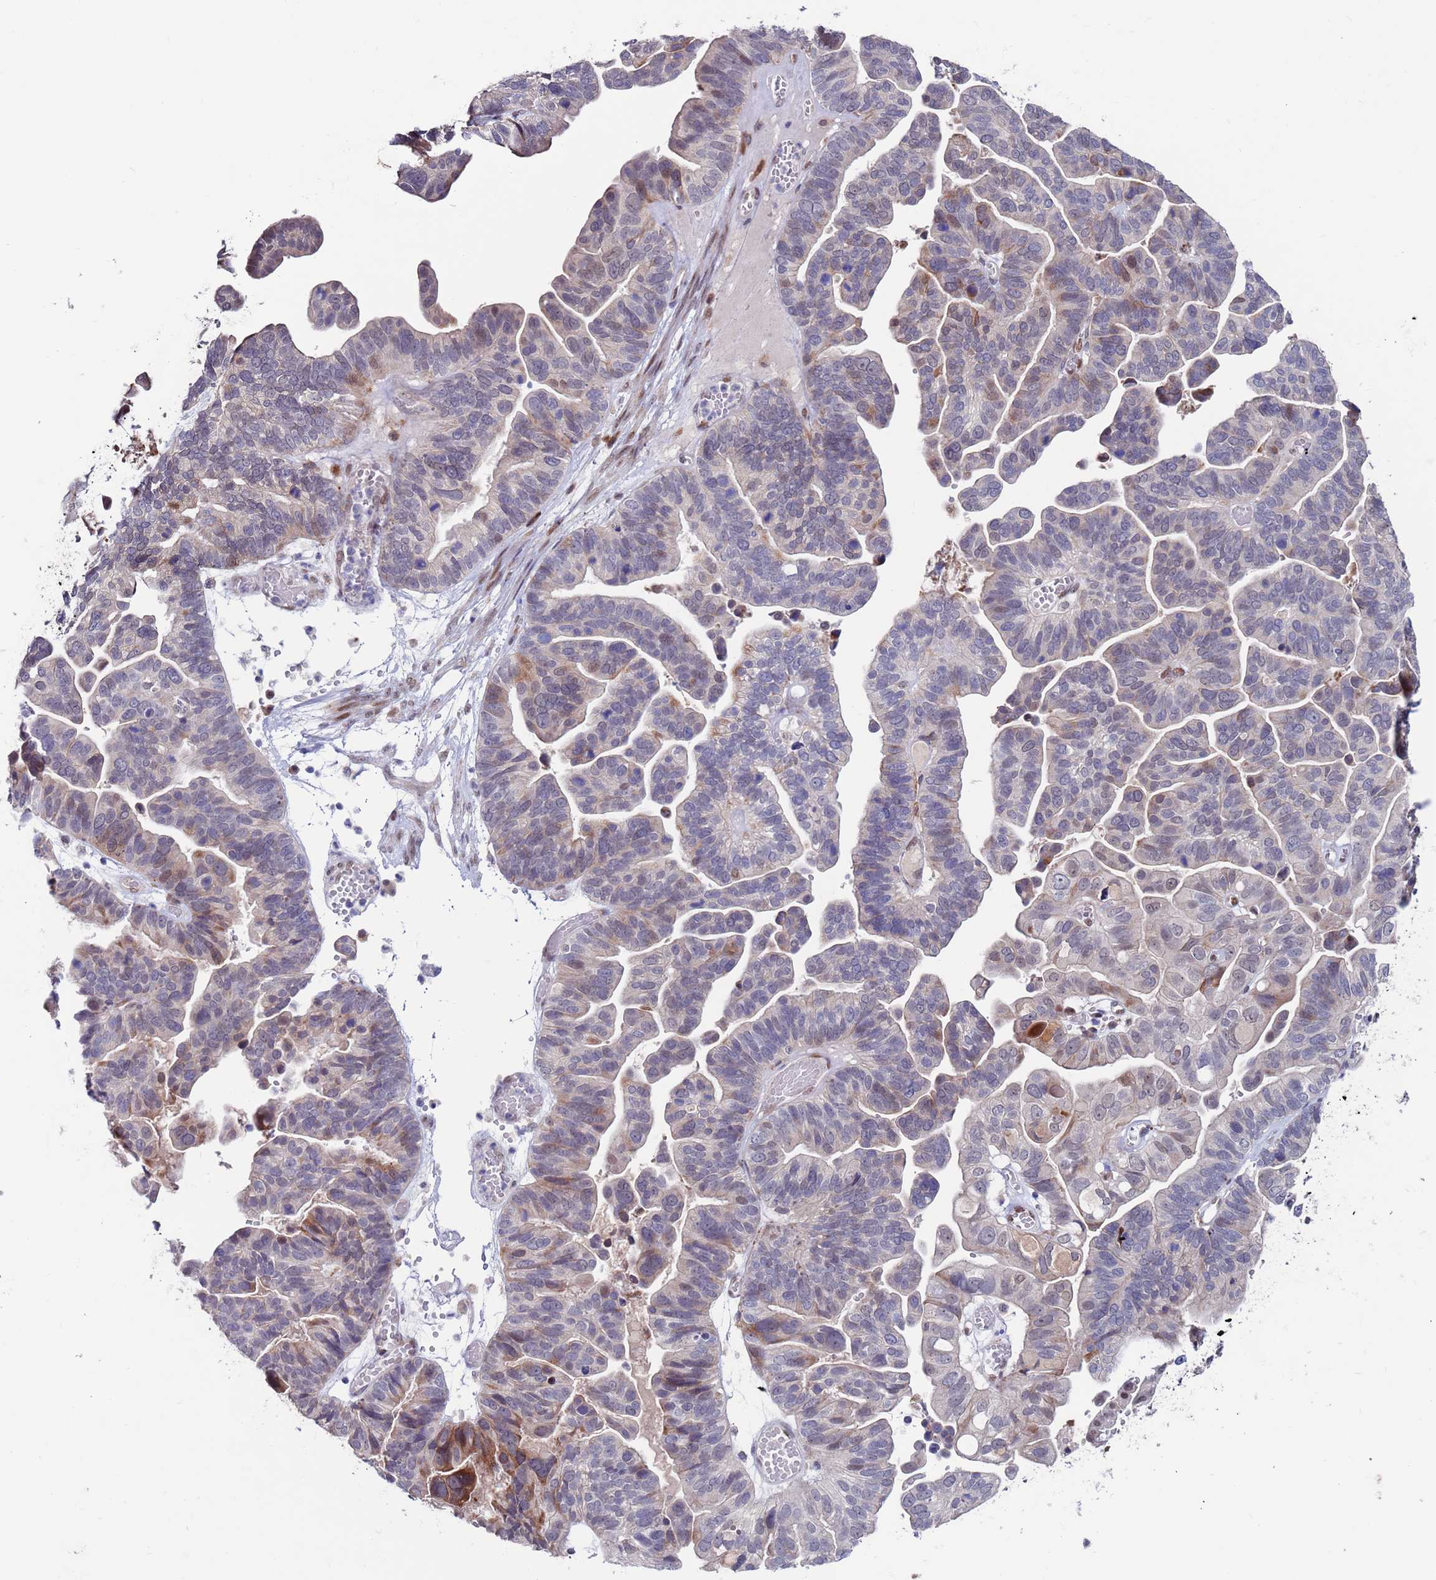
{"staining": {"intensity": "moderate", "quantity": "<25%", "location": "cytoplasmic/membranous,nuclear"}, "tissue": "ovarian cancer", "cell_type": "Tumor cells", "image_type": "cancer", "snomed": [{"axis": "morphology", "description": "Cystadenocarcinoma, serous, NOS"}, {"axis": "topography", "description": "Ovary"}], "caption": "Protein positivity by IHC exhibits moderate cytoplasmic/membranous and nuclear staining in about <25% of tumor cells in serous cystadenocarcinoma (ovarian).", "gene": "FBXO27", "patient": {"sex": "female", "age": 56}}